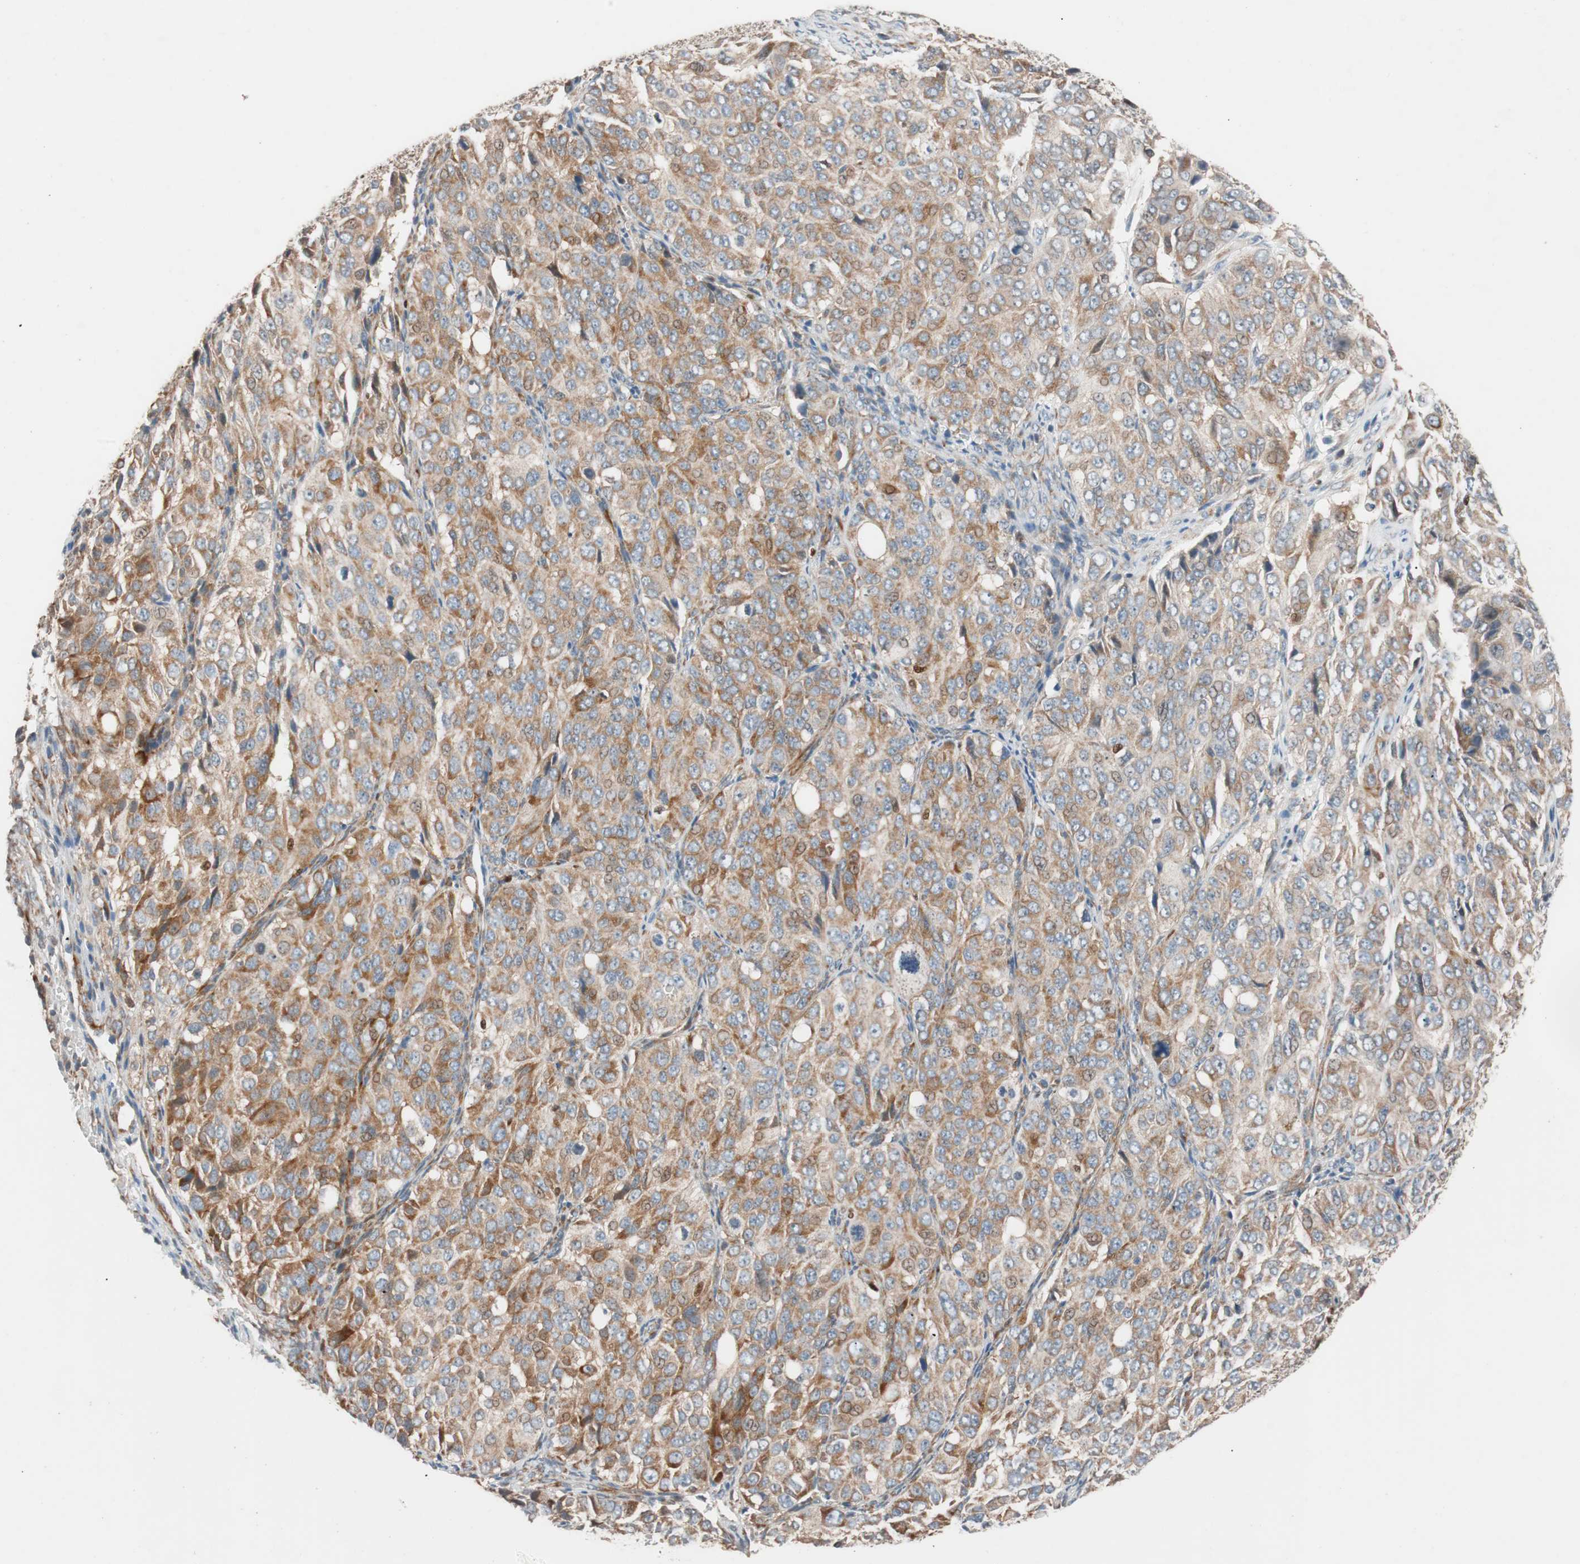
{"staining": {"intensity": "moderate", "quantity": ">75%", "location": "cytoplasmic/membranous"}, "tissue": "ovarian cancer", "cell_type": "Tumor cells", "image_type": "cancer", "snomed": [{"axis": "morphology", "description": "Carcinoma, endometroid"}, {"axis": "topography", "description": "Ovary"}], "caption": "Moderate cytoplasmic/membranous protein staining is seen in approximately >75% of tumor cells in endometroid carcinoma (ovarian).", "gene": "FAAH", "patient": {"sex": "female", "age": 51}}